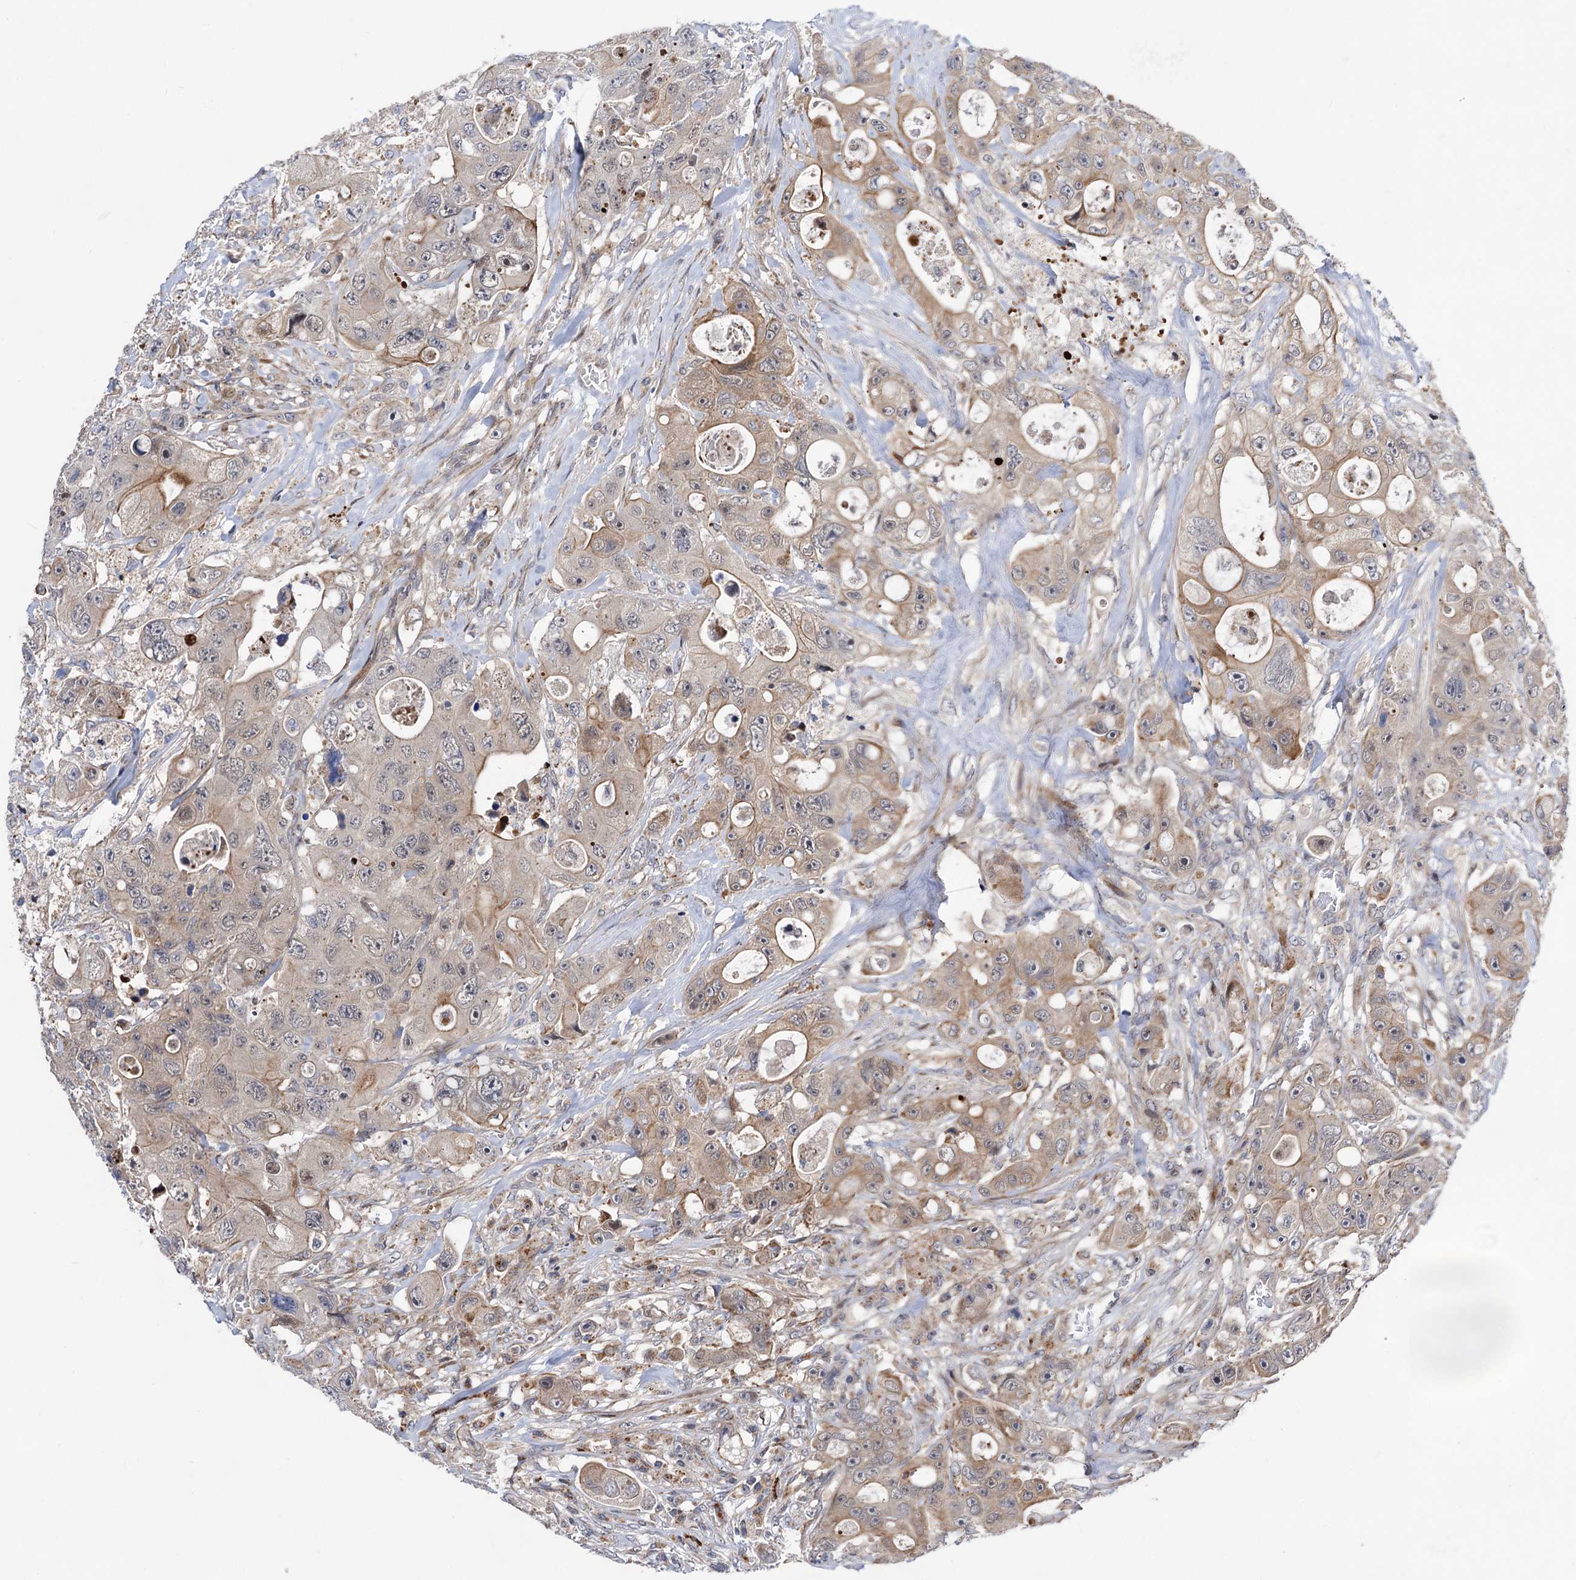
{"staining": {"intensity": "weak", "quantity": "25%-75%", "location": "cytoplasmic/membranous"}, "tissue": "colorectal cancer", "cell_type": "Tumor cells", "image_type": "cancer", "snomed": [{"axis": "morphology", "description": "Adenocarcinoma, NOS"}, {"axis": "topography", "description": "Colon"}], "caption": "Immunohistochemistry (DAB (3,3'-diaminobenzidine)) staining of colorectal adenocarcinoma demonstrates weak cytoplasmic/membranous protein expression in approximately 25%-75% of tumor cells. (Stains: DAB (3,3'-diaminobenzidine) in brown, nuclei in blue, Microscopy: brightfield microscopy at high magnification).", "gene": "UBR1", "patient": {"sex": "female", "age": 46}}